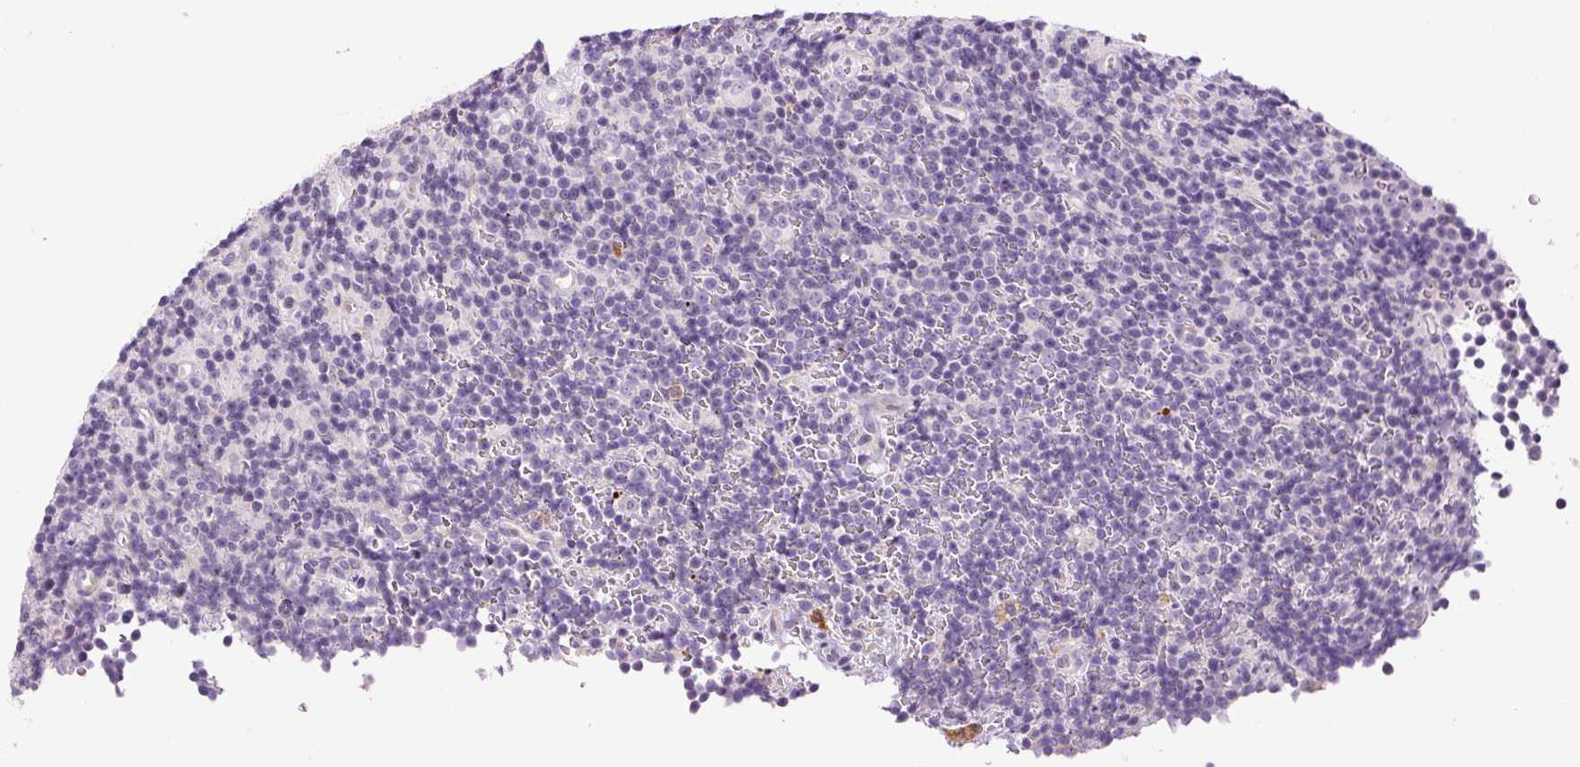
{"staining": {"intensity": "negative", "quantity": "none", "location": "none"}, "tissue": "lymphoma", "cell_type": "Tumor cells", "image_type": "cancer", "snomed": [{"axis": "morphology", "description": "Malignant lymphoma, non-Hodgkin's type, Low grade"}, {"axis": "topography", "description": "Lymph node"}], "caption": "High power microscopy micrograph of an immunohistochemistry (IHC) histopathology image of lymphoma, revealing no significant positivity in tumor cells. (Stains: DAB (3,3'-diaminobenzidine) immunohistochemistry with hematoxylin counter stain, Microscopy: brightfield microscopy at high magnification).", "gene": "FUT10", "patient": {"sex": "female", "age": 67}}